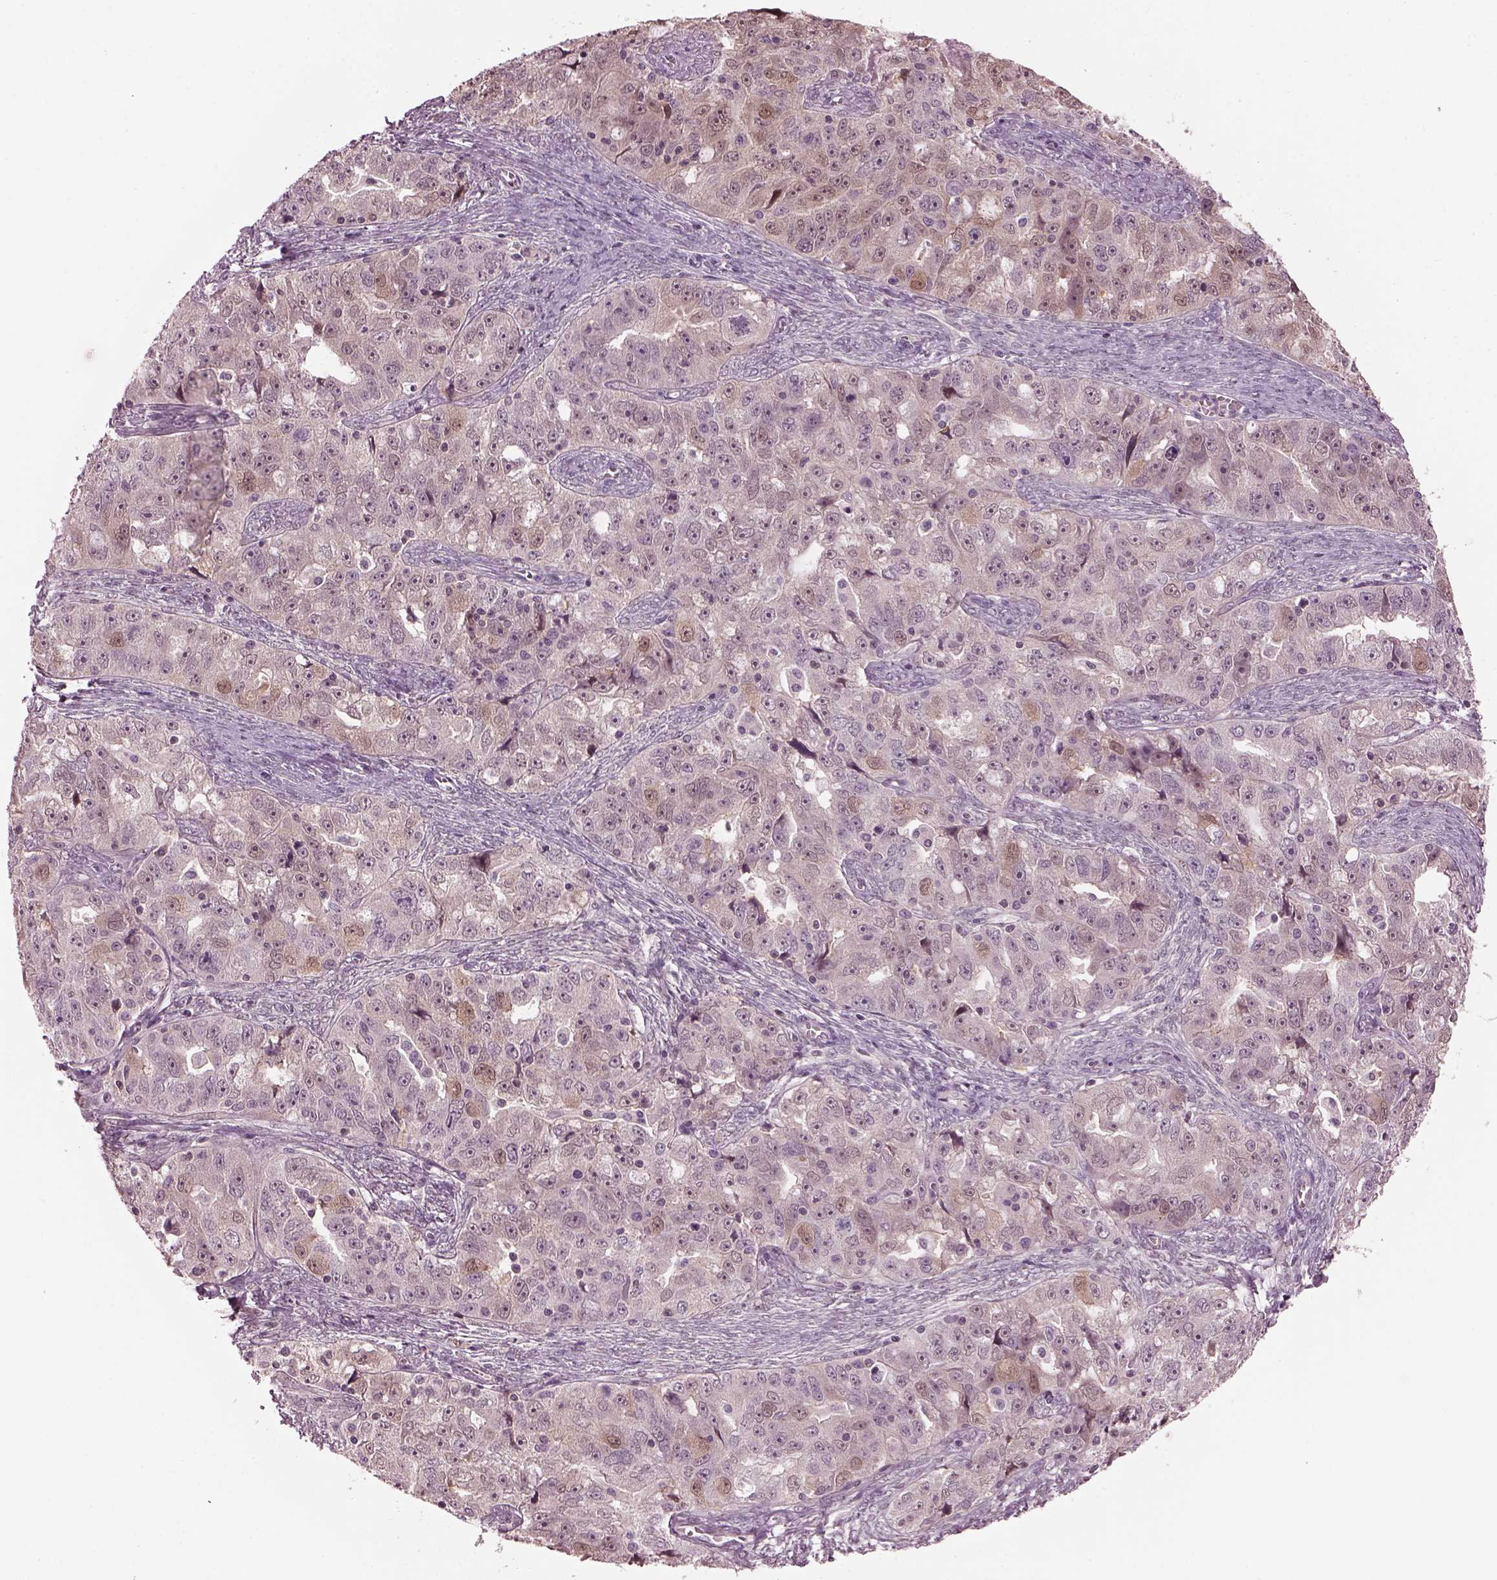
{"staining": {"intensity": "weak", "quantity": "<25%", "location": "cytoplasmic/membranous,nuclear"}, "tissue": "ovarian cancer", "cell_type": "Tumor cells", "image_type": "cancer", "snomed": [{"axis": "morphology", "description": "Cystadenocarcinoma, serous, NOS"}, {"axis": "topography", "description": "Ovary"}], "caption": "An immunohistochemistry histopathology image of ovarian cancer (serous cystadenocarcinoma) is shown. There is no staining in tumor cells of ovarian cancer (serous cystadenocarcinoma).", "gene": "SRI", "patient": {"sex": "female", "age": 51}}